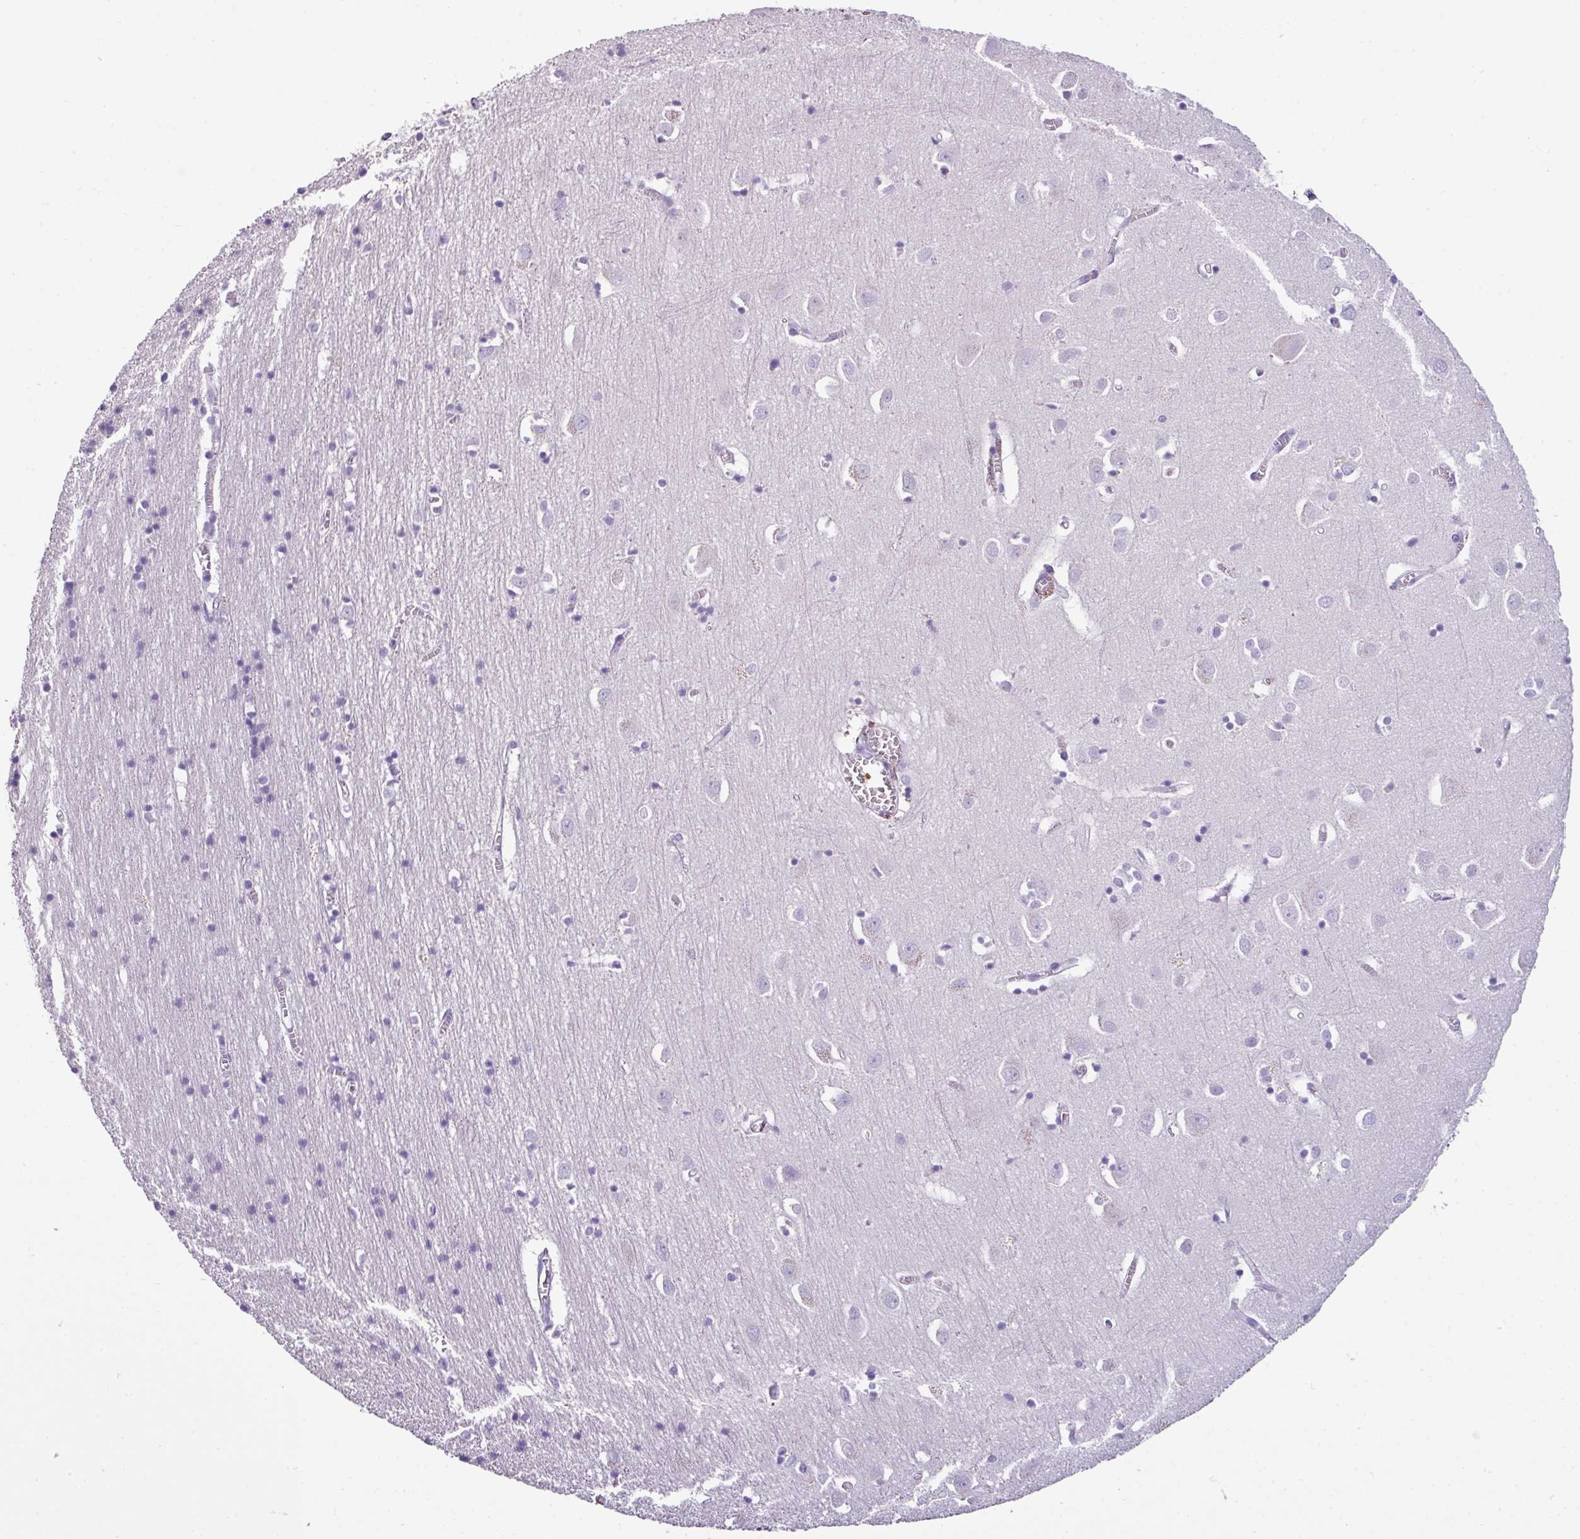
{"staining": {"intensity": "negative", "quantity": "none", "location": "none"}, "tissue": "cerebral cortex", "cell_type": "Endothelial cells", "image_type": "normal", "snomed": [{"axis": "morphology", "description": "Normal tissue, NOS"}, {"axis": "topography", "description": "Cerebral cortex"}], "caption": "Cerebral cortex stained for a protein using IHC displays no positivity endothelial cells.", "gene": "CTSG", "patient": {"sex": "male", "age": 70}}